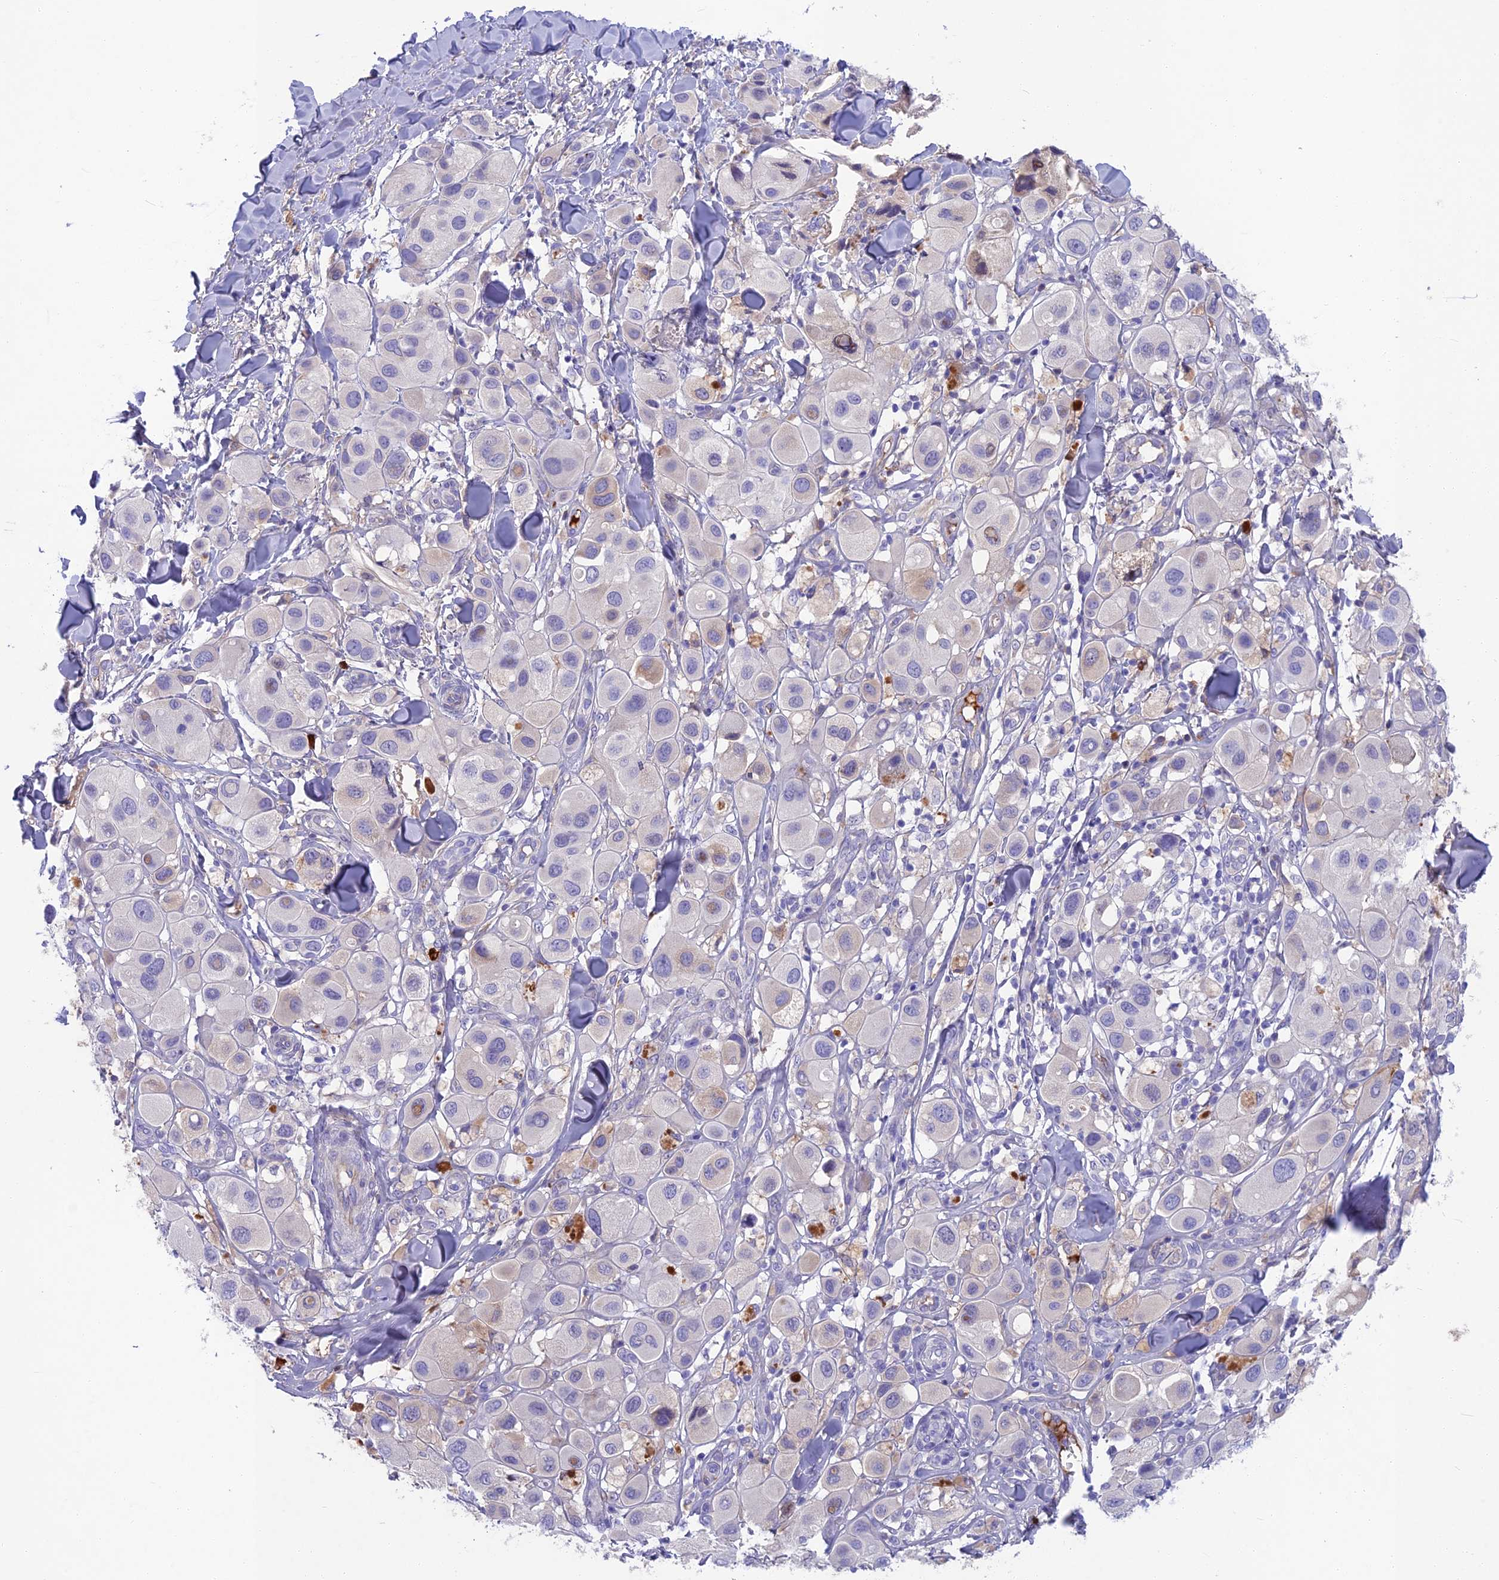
{"staining": {"intensity": "negative", "quantity": "none", "location": "none"}, "tissue": "melanoma", "cell_type": "Tumor cells", "image_type": "cancer", "snomed": [{"axis": "morphology", "description": "Malignant melanoma, Metastatic site"}, {"axis": "topography", "description": "Skin"}], "caption": "The image displays no staining of tumor cells in malignant melanoma (metastatic site).", "gene": "SNAP91", "patient": {"sex": "male", "age": 41}}